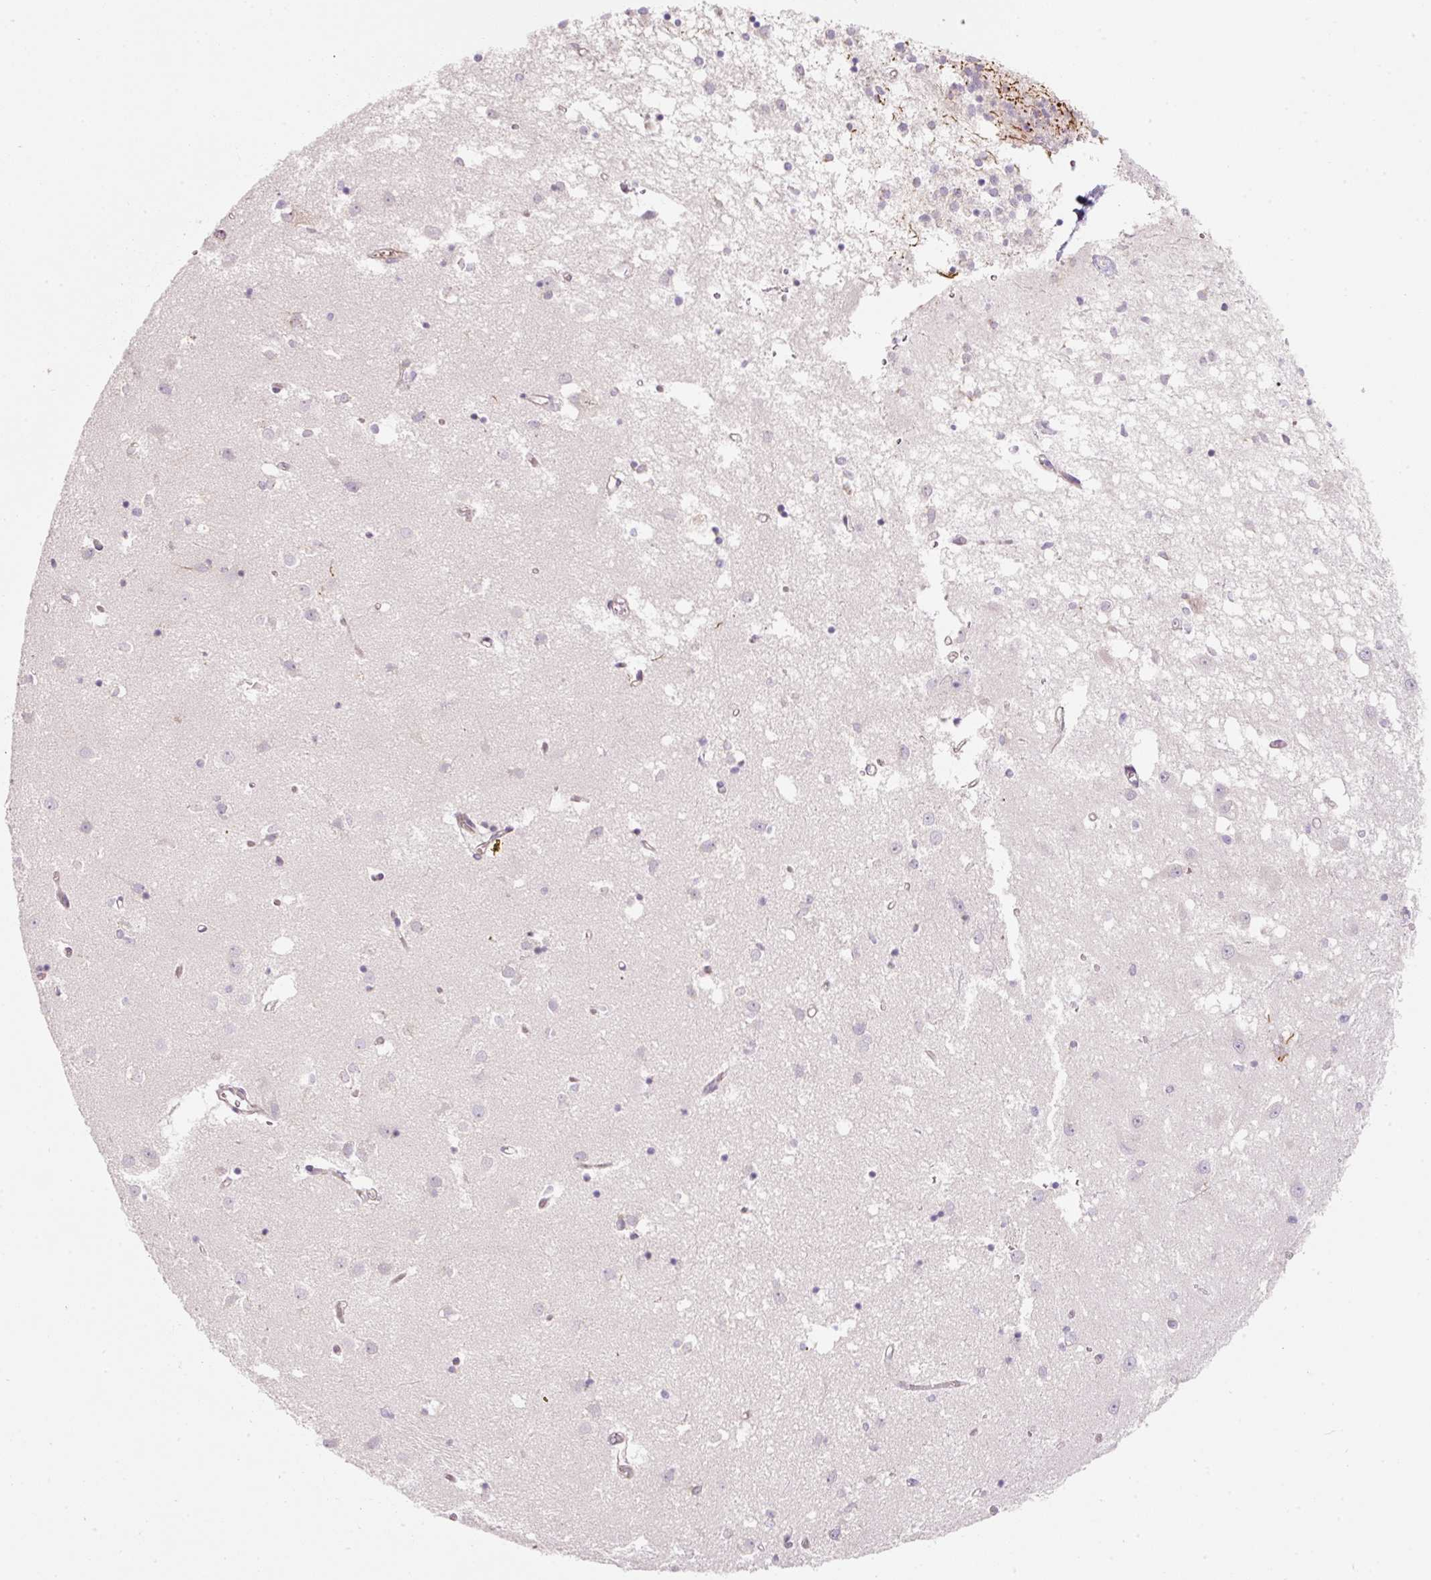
{"staining": {"intensity": "negative", "quantity": "none", "location": "none"}, "tissue": "caudate", "cell_type": "Glial cells", "image_type": "normal", "snomed": [{"axis": "morphology", "description": "Normal tissue, NOS"}, {"axis": "topography", "description": "Lateral ventricle wall"}], "caption": "Photomicrograph shows no significant protein staining in glial cells of benign caudate. Nuclei are stained in blue.", "gene": "NBPF11", "patient": {"sex": "male", "age": 70}}